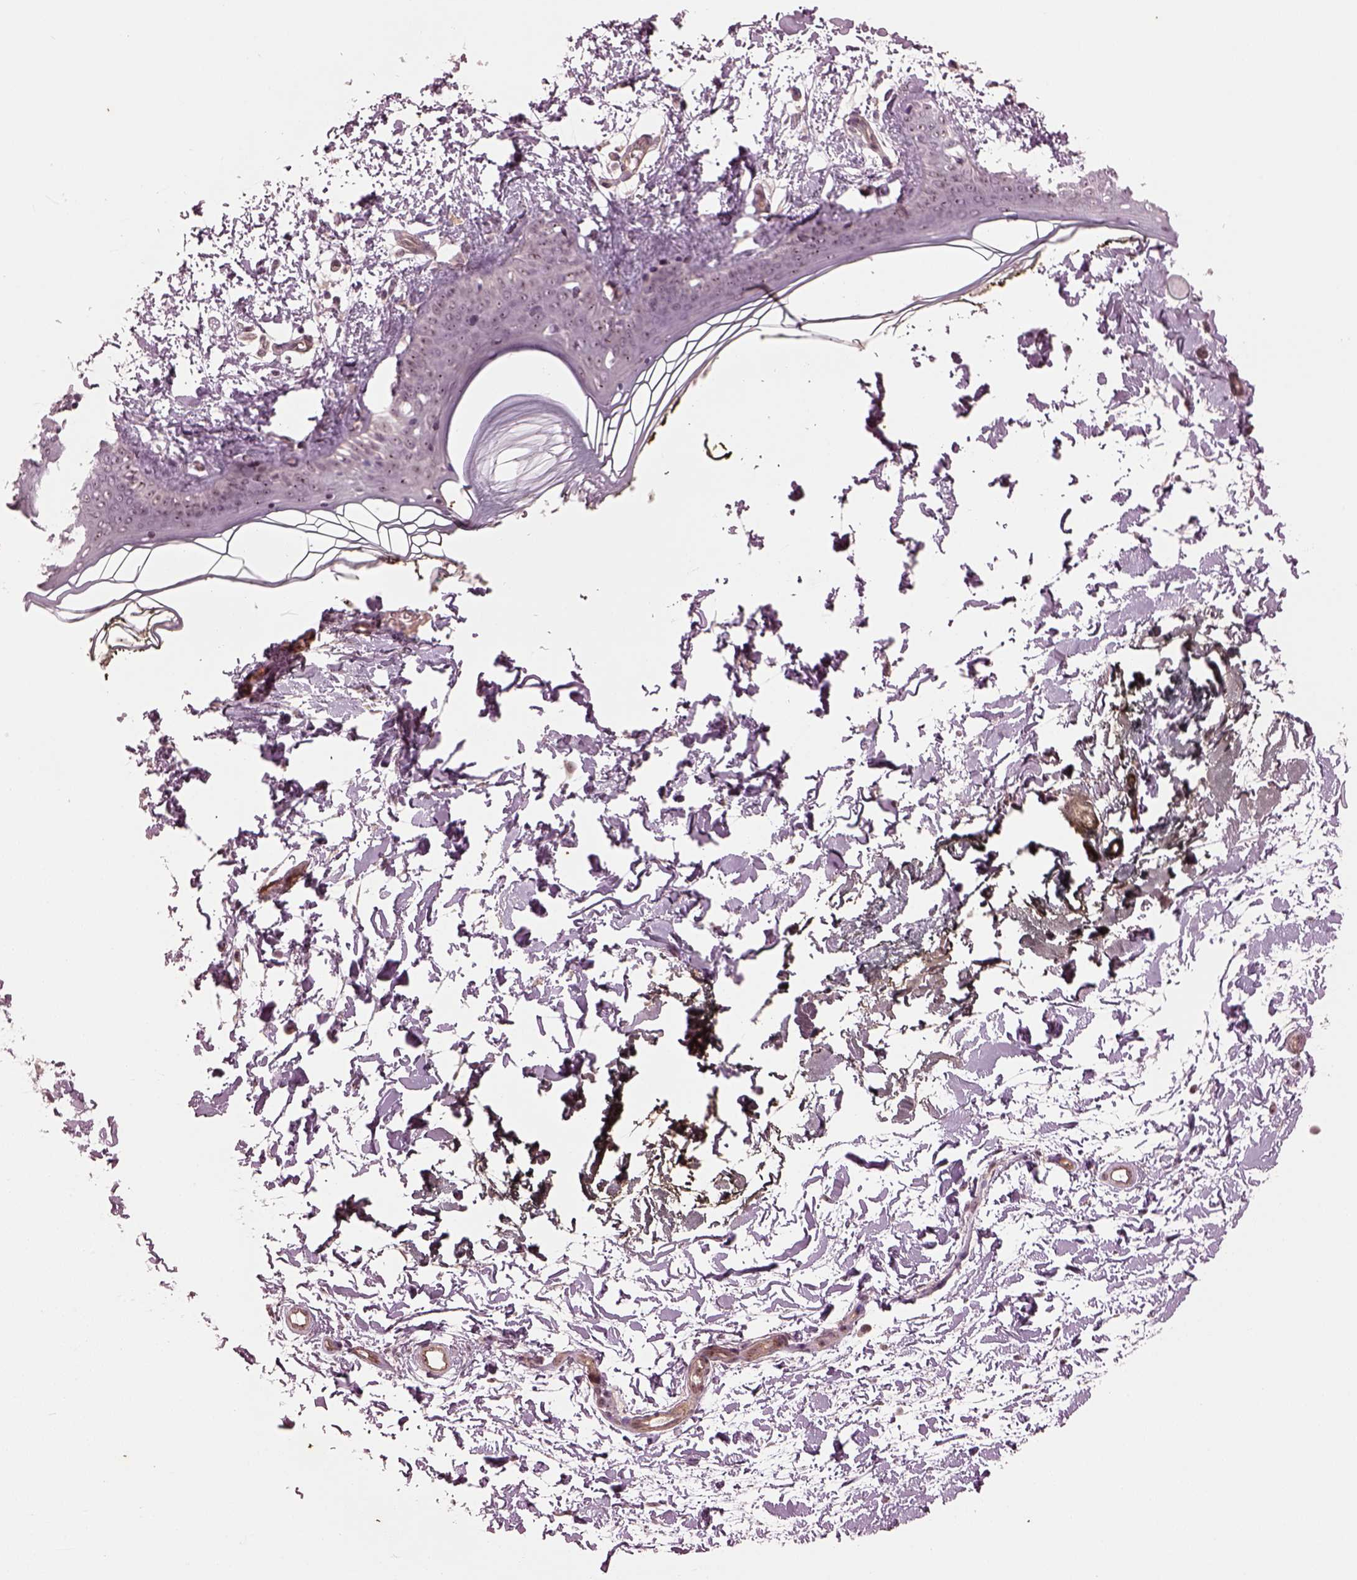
{"staining": {"intensity": "negative", "quantity": "none", "location": "none"}, "tissue": "skin", "cell_type": "Fibroblasts", "image_type": "normal", "snomed": [{"axis": "morphology", "description": "Normal tissue, NOS"}, {"axis": "topography", "description": "Skin"}], "caption": "High power microscopy image of an IHC micrograph of normal skin, revealing no significant expression in fibroblasts.", "gene": "GNRH1", "patient": {"sex": "female", "age": 34}}